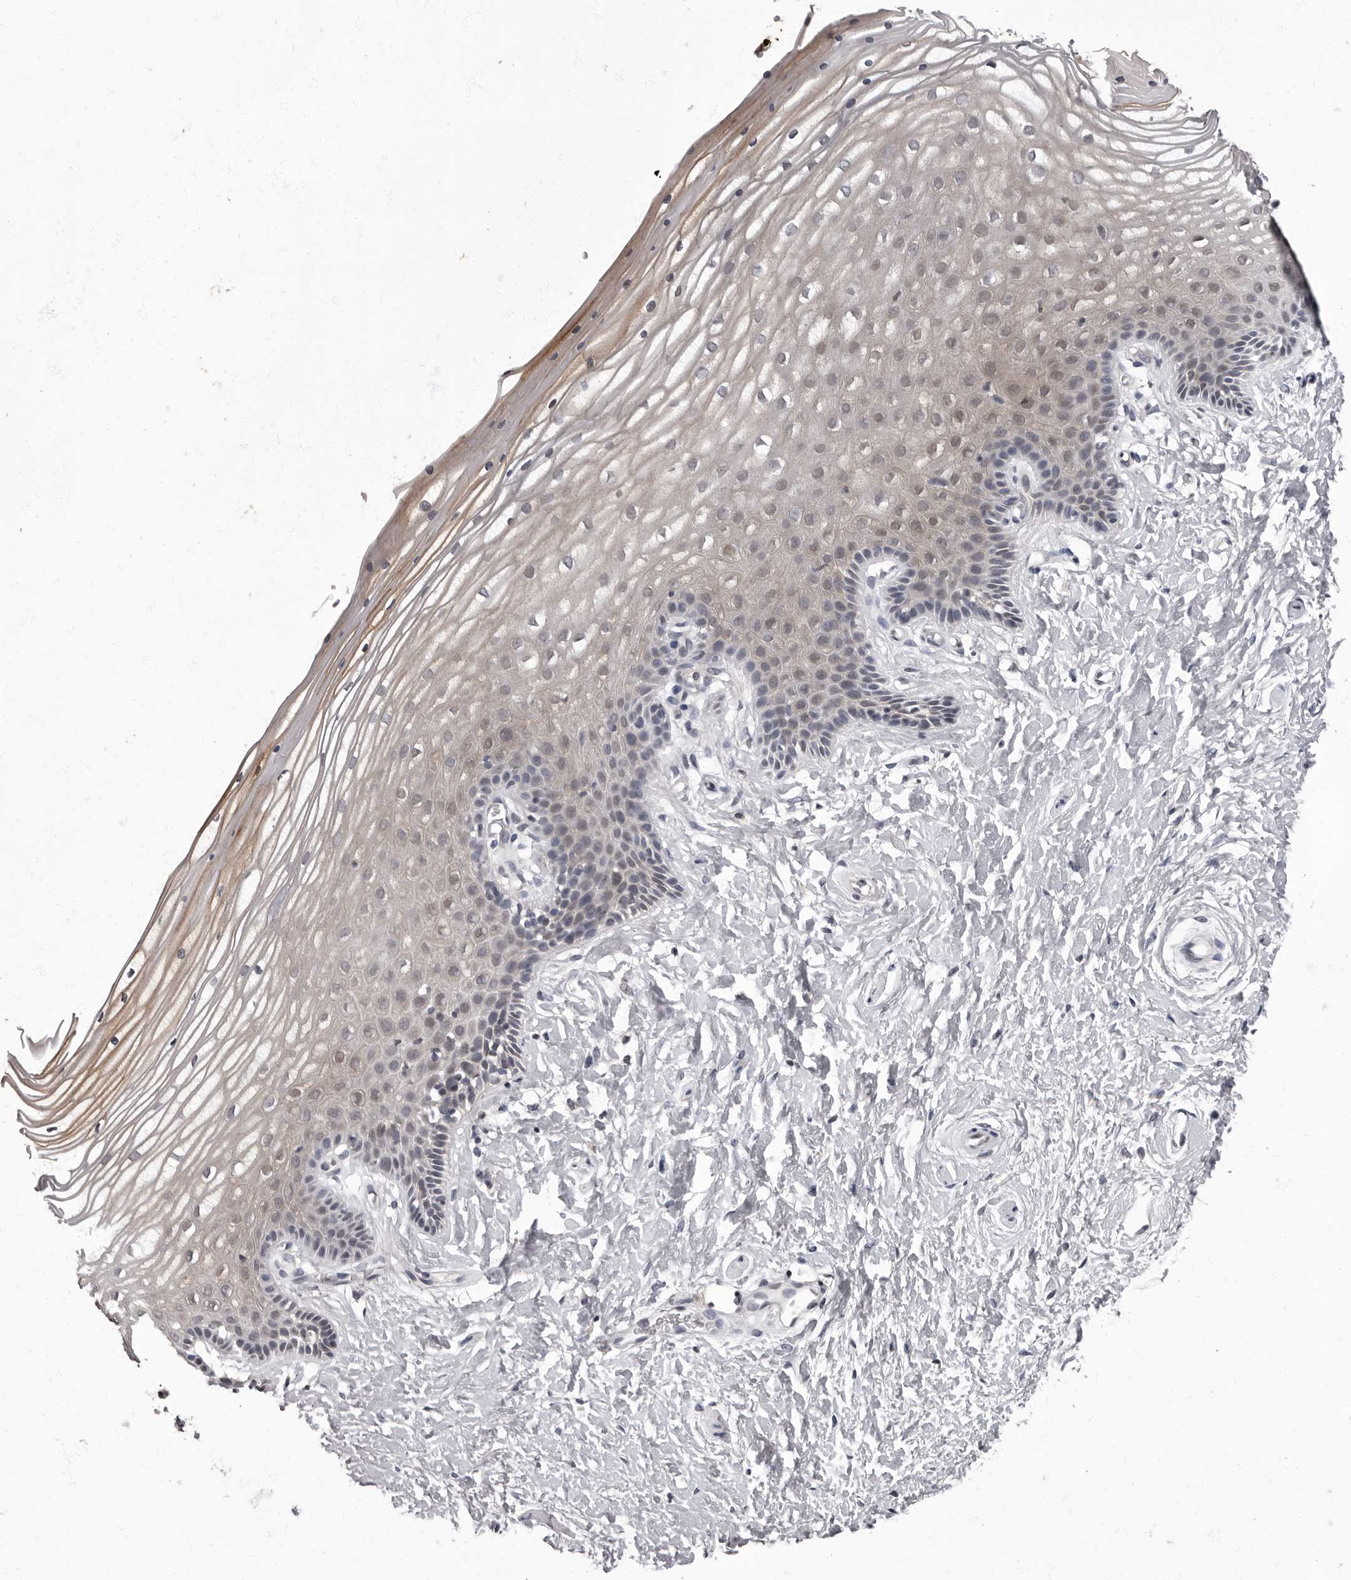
{"staining": {"intensity": "moderate", "quantity": "25%-75%", "location": "nuclear"}, "tissue": "vagina", "cell_type": "Squamous epithelial cells", "image_type": "normal", "snomed": [{"axis": "morphology", "description": "Normal tissue, NOS"}, {"axis": "topography", "description": "Vagina"}, {"axis": "topography", "description": "Cervix"}], "caption": "Immunohistochemistry (DAB) staining of benign vagina demonstrates moderate nuclear protein staining in approximately 25%-75% of squamous epithelial cells.", "gene": "C1orf50", "patient": {"sex": "female", "age": 40}}